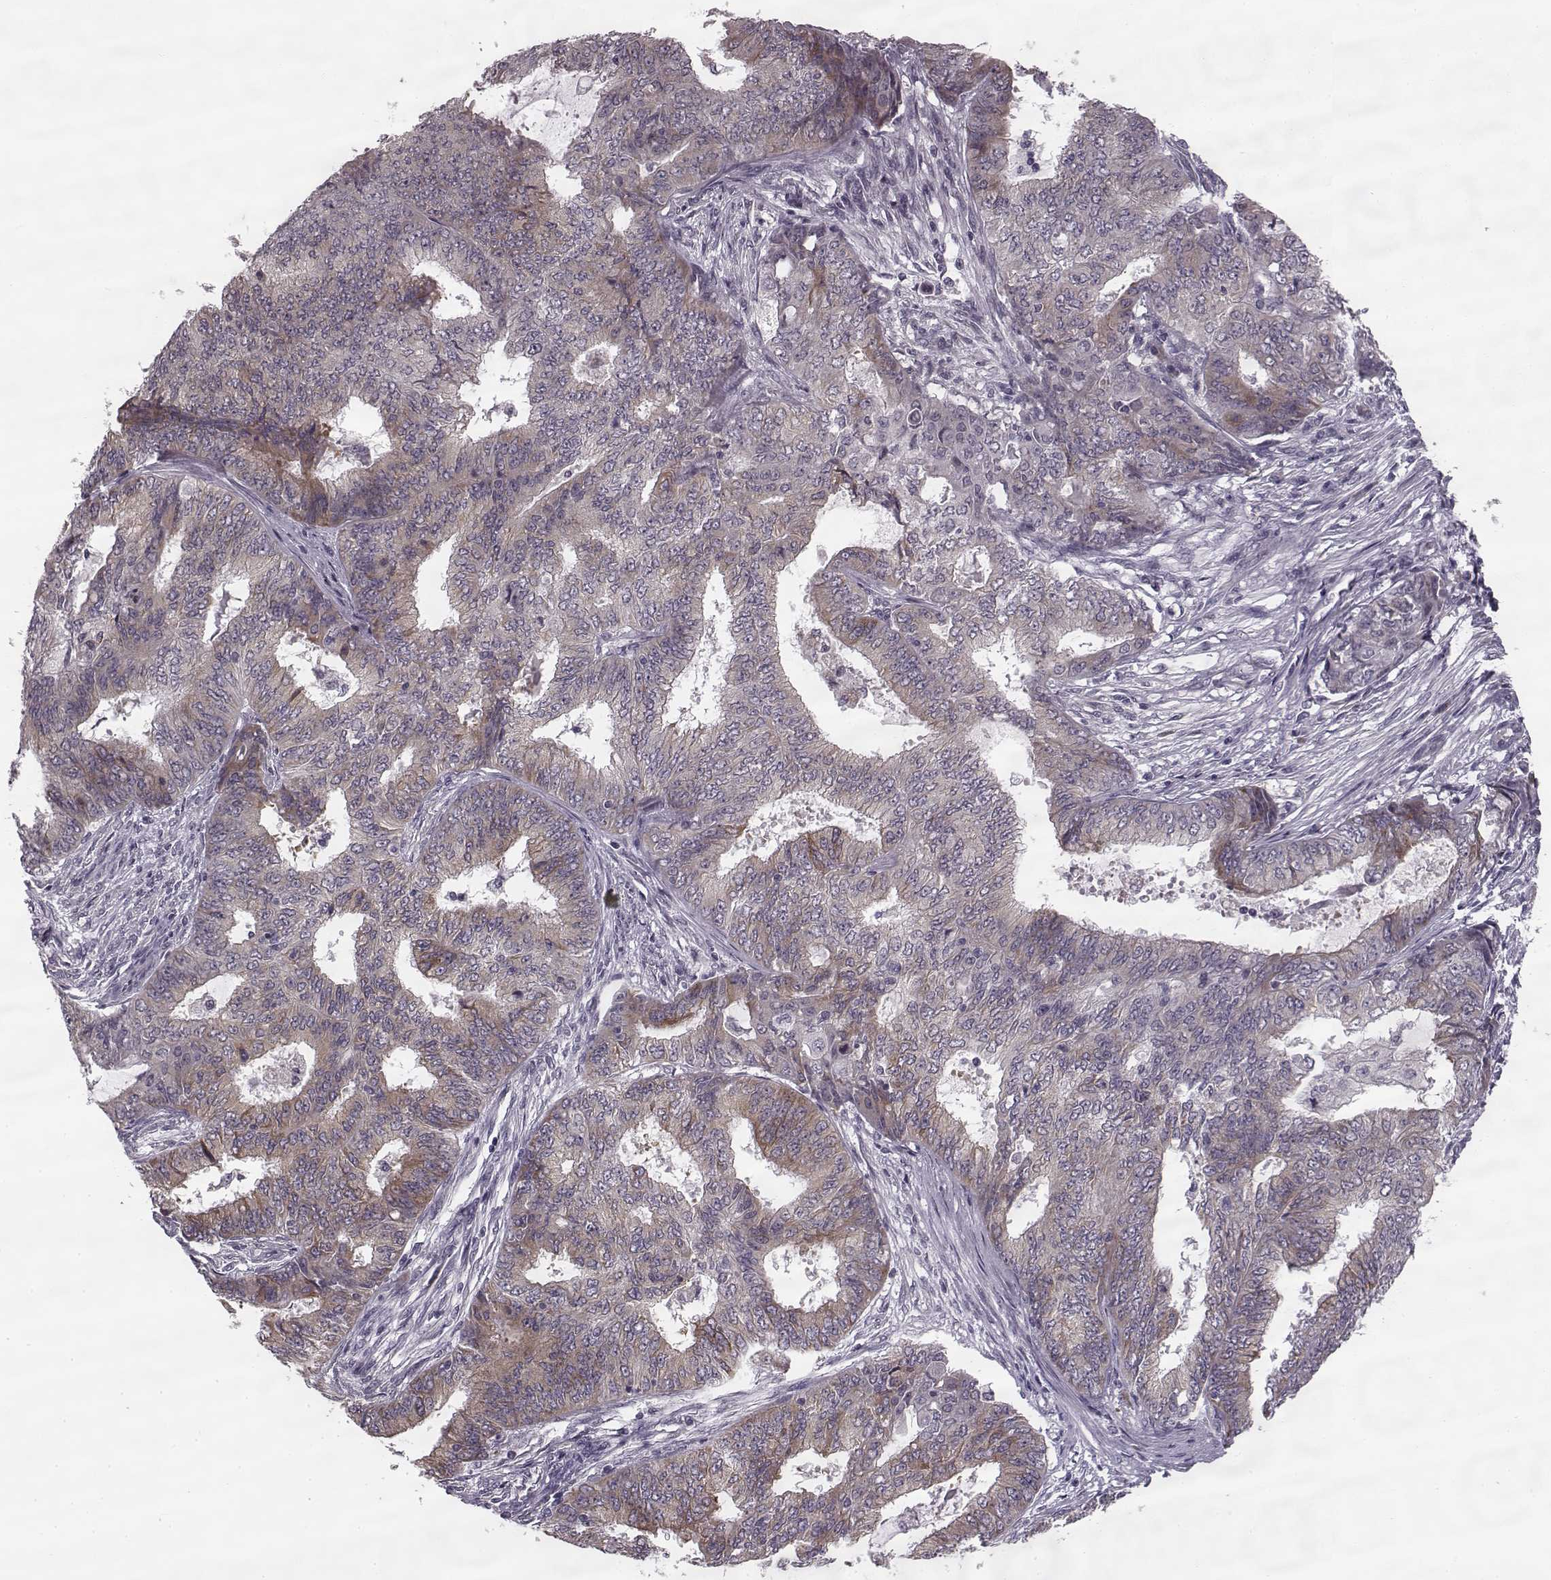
{"staining": {"intensity": "moderate", "quantity": "<25%", "location": "cytoplasmic/membranous"}, "tissue": "endometrial cancer", "cell_type": "Tumor cells", "image_type": "cancer", "snomed": [{"axis": "morphology", "description": "Adenocarcinoma, NOS"}, {"axis": "topography", "description": "Endometrium"}], "caption": "Immunohistochemistry of endometrial adenocarcinoma exhibits low levels of moderate cytoplasmic/membranous expression in about <25% of tumor cells. The staining was performed using DAB (3,3'-diaminobenzidine) to visualize the protein expression in brown, while the nuclei were stained in blue with hematoxylin (Magnification: 20x).", "gene": "FAM234B", "patient": {"sex": "female", "age": 62}}